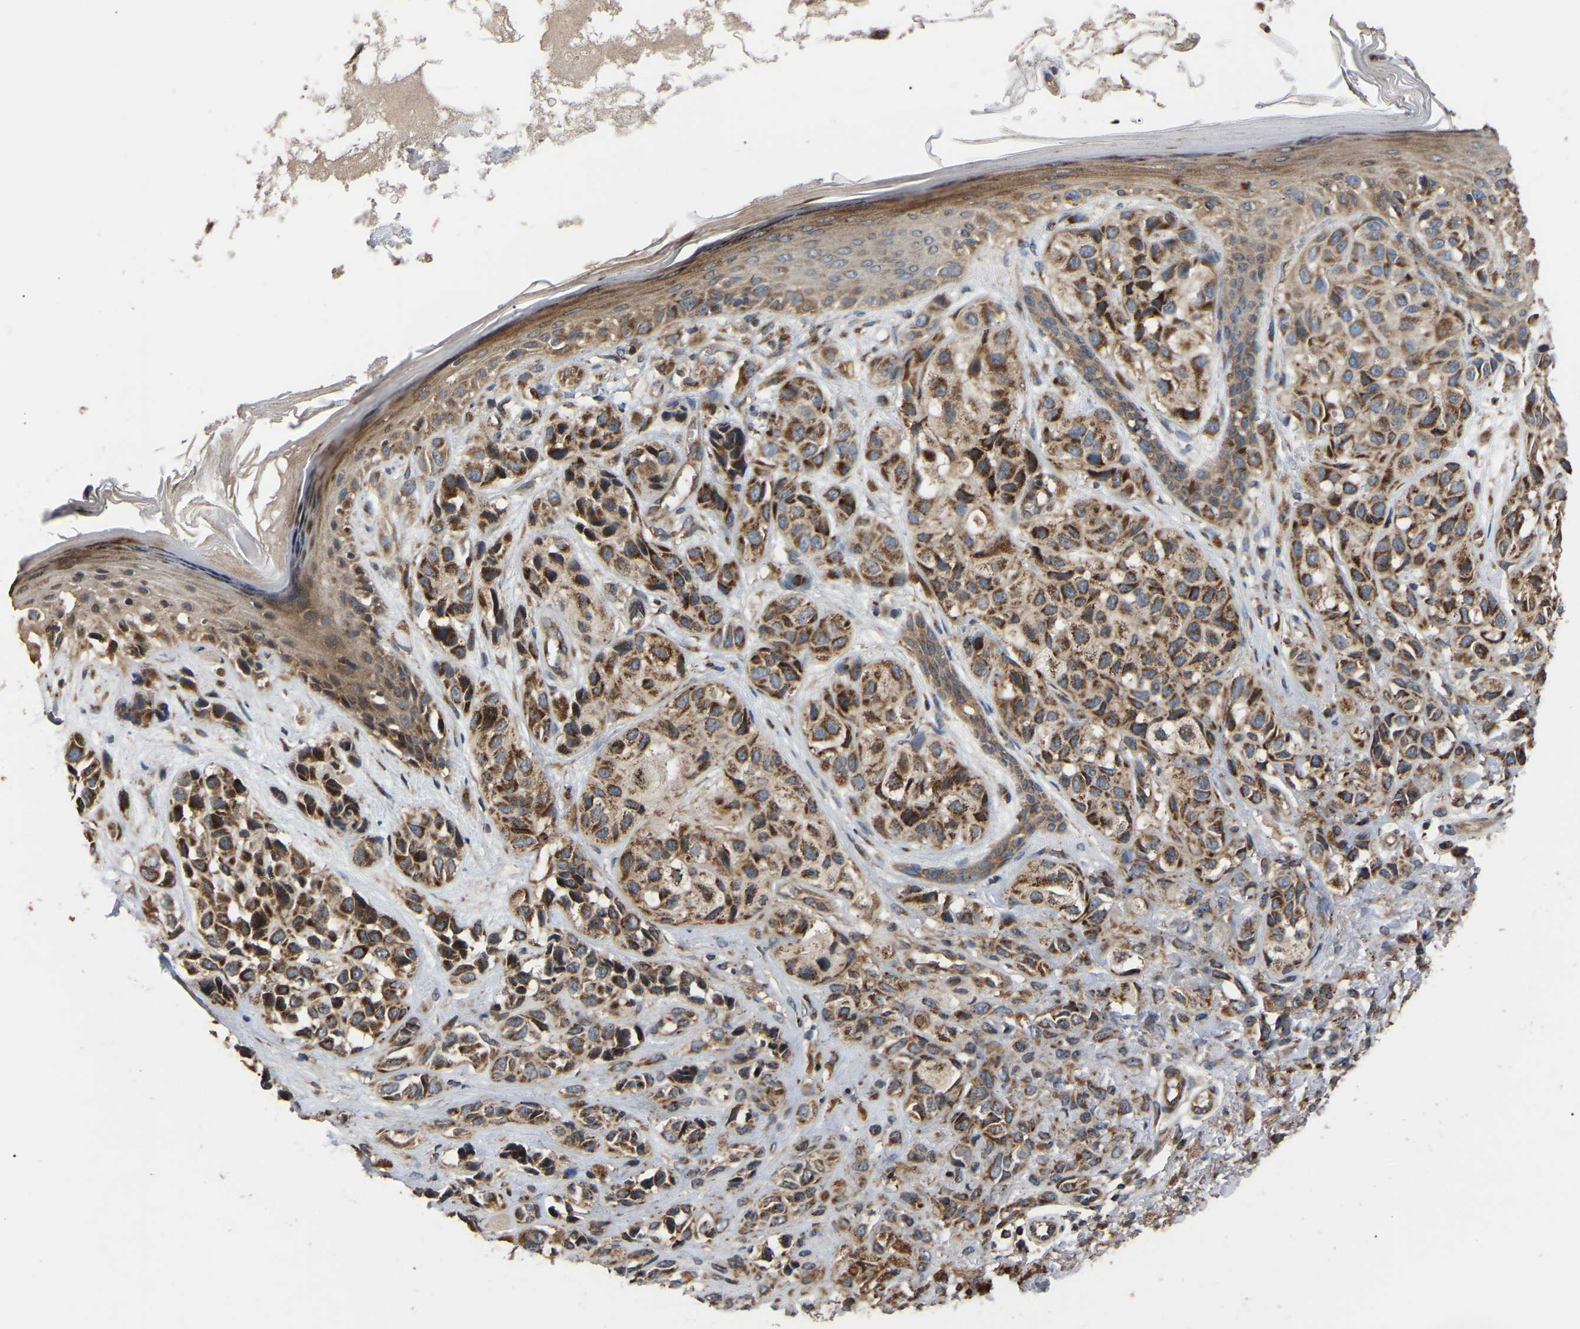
{"staining": {"intensity": "strong", "quantity": ">75%", "location": "cytoplasmic/membranous"}, "tissue": "melanoma", "cell_type": "Tumor cells", "image_type": "cancer", "snomed": [{"axis": "morphology", "description": "Malignant melanoma, NOS"}, {"axis": "topography", "description": "Skin"}], "caption": "The immunohistochemical stain labels strong cytoplasmic/membranous expression in tumor cells of melanoma tissue.", "gene": "GCC1", "patient": {"sex": "female", "age": 58}}